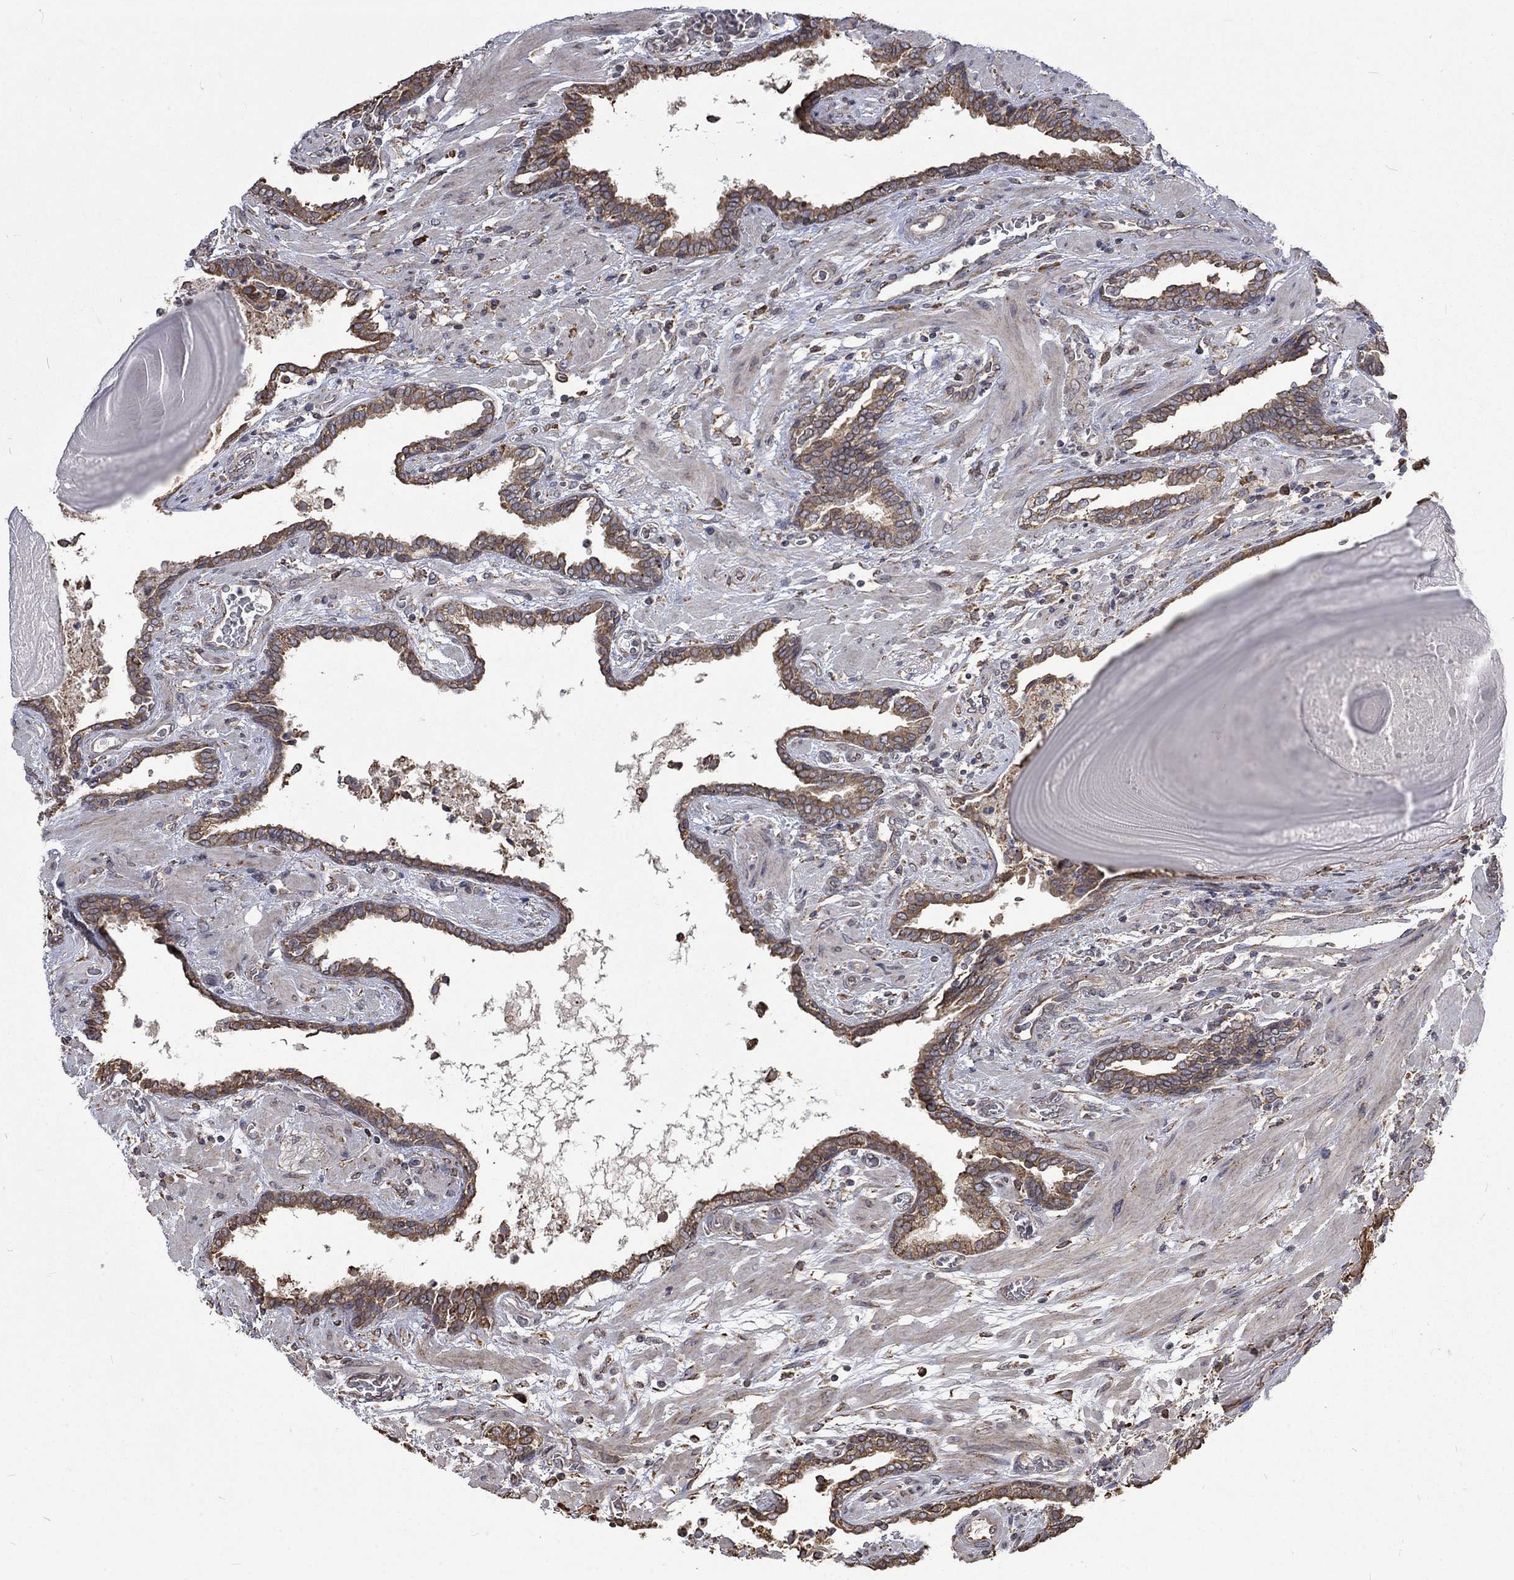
{"staining": {"intensity": "moderate", "quantity": ">75%", "location": "cytoplasmic/membranous"}, "tissue": "prostate cancer", "cell_type": "Tumor cells", "image_type": "cancer", "snomed": [{"axis": "morphology", "description": "Adenocarcinoma, Low grade"}, {"axis": "topography", "description": "Prostate"}], "caption": "Immunohistochemical staining of human prostate cancer exhibits moderate cytoplasmic/membranous protein expression in about >75% of tumor cells. The protein is shown in brown color, while the nuclei are stained blue.", "gene": "ESRRA", "patient": {"sex": "male", "age": 69}}